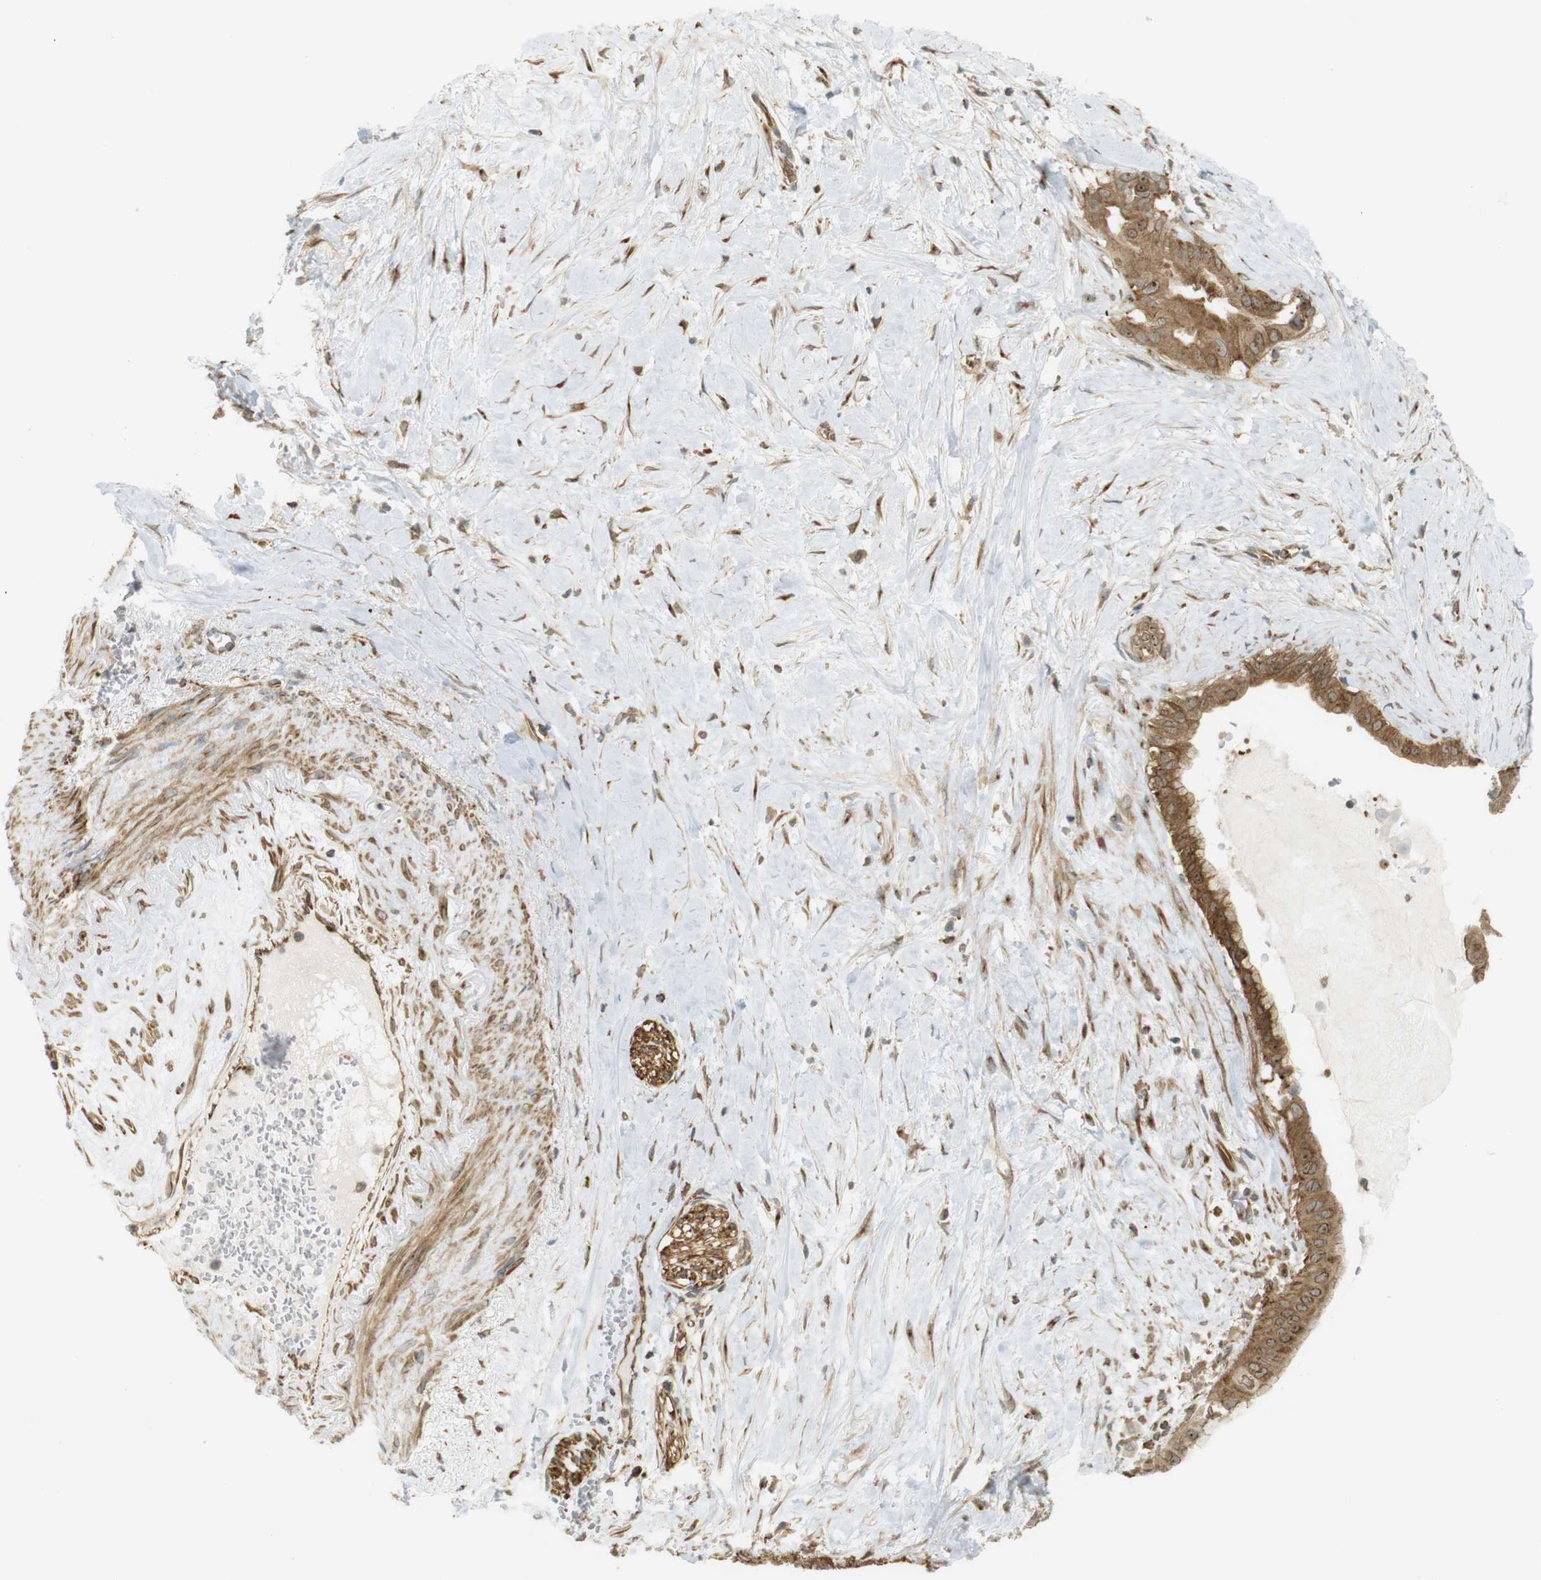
{"staining": {"intensity": "moderate", "quantity": ">75%", "location": "cytoplasmic/membranous,nuclear"}, "tissue": "pancreatic cancer", "cell_type": "Tumor cells", "image_type": "cancer", "snomed": [{"axis": "morphology", "description": "Adenocarcinoma, NOS"}, {"axis": "topography", "description": "Pancreas"}], "caption": "Pancreatic adenocarcinoma stained with a protein marker displays moderate staining in tumor cells.", "gene": "PA2G4", "patient": {"sex": "male", "age": 55}}